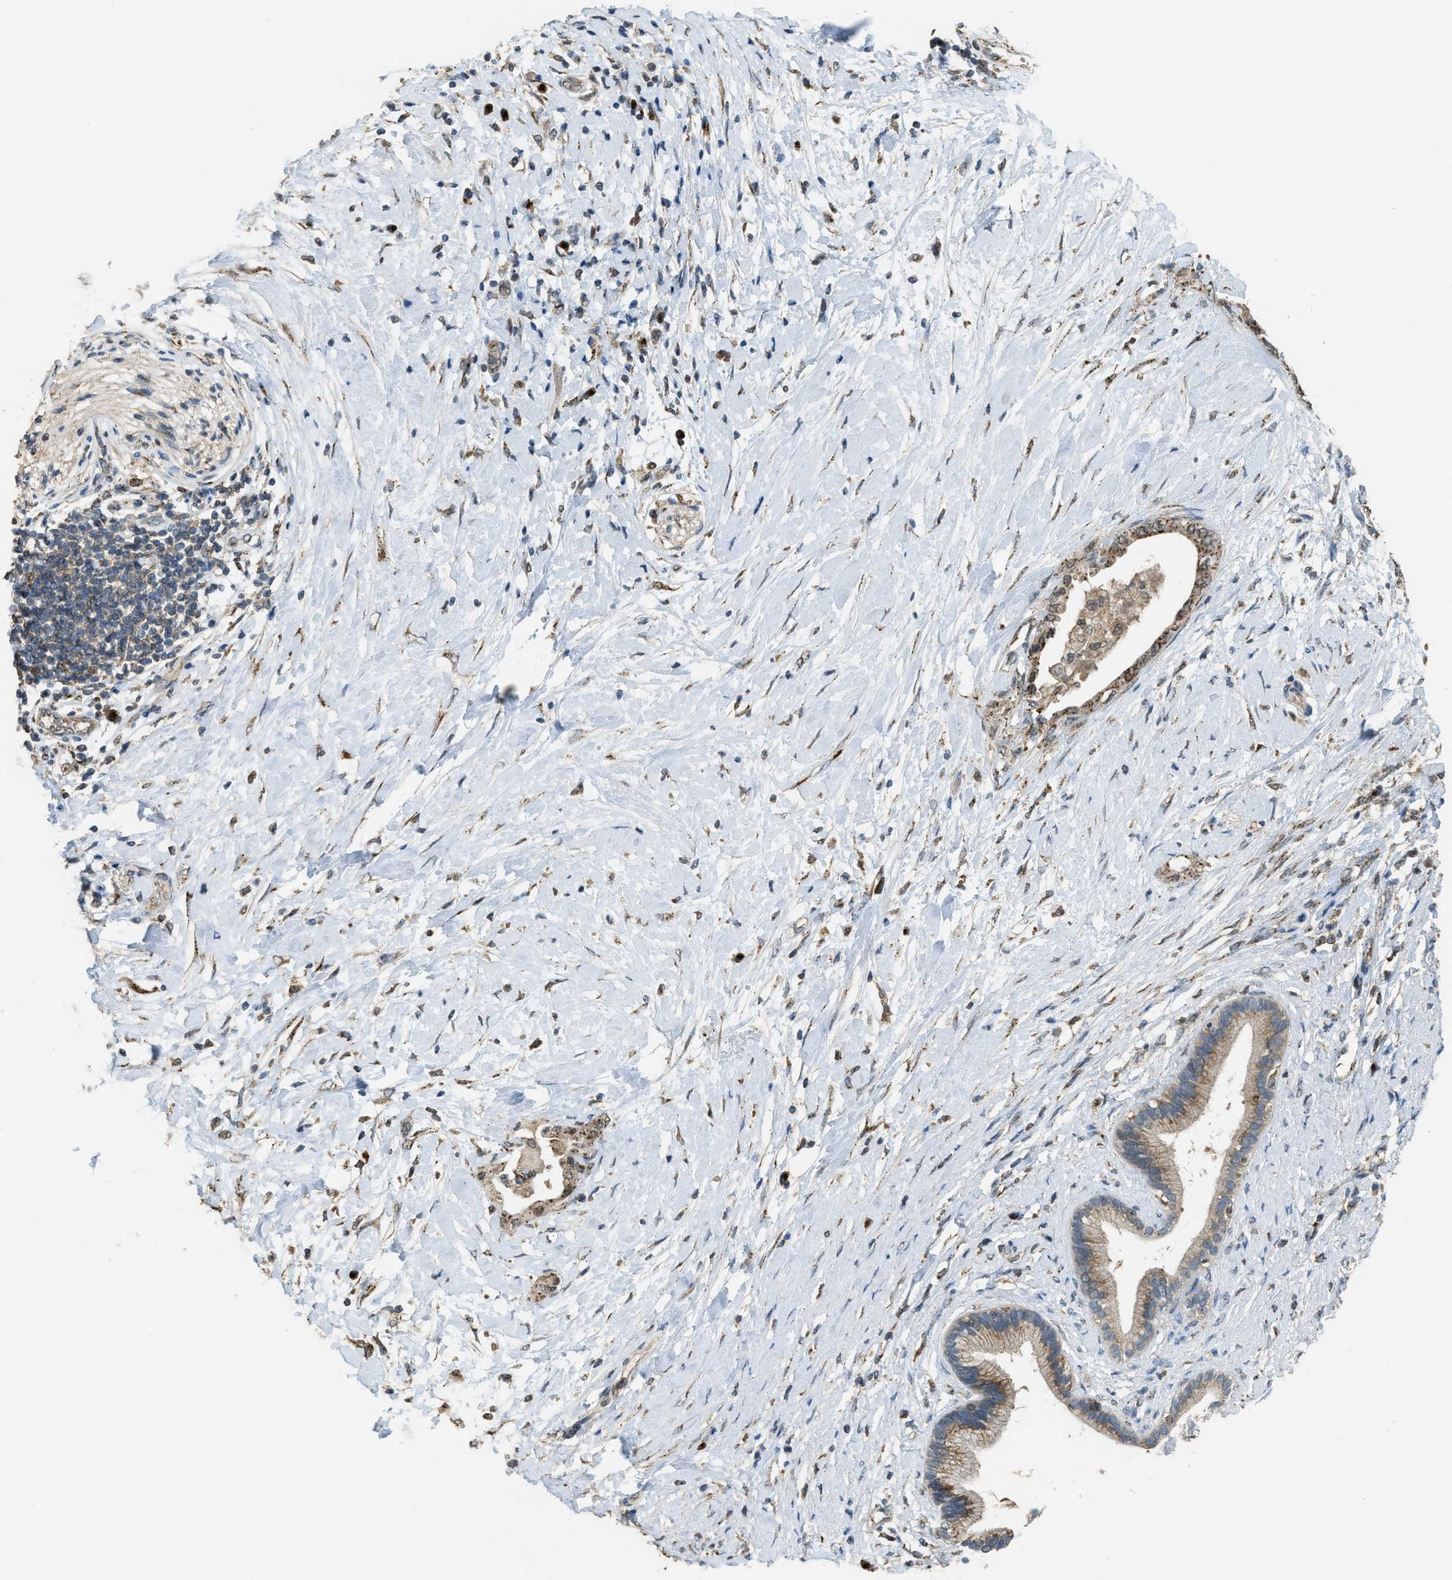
{"staining": {"intensity": "moderate", "quantity": ">75%", "location": "cytoplasmic/membranous"}, "tissue": "pancreatic cancer", "cell_type": "Tumor cells", "image_type": "cancer", "snomed": [{"axis": "morphology", "description": "Adenocarcinoma, NOS"}, {"axis": "topography", "description": "Pancreas"}], "caption": "Adenocarcinoma (pancreatic) stained for a protein (brown) displays moderate cytoplasmic/membranous positive expression in about >75% of tumor cells.", "gene": "IPO7", "patient": {"sex": "female", "age": 60}}